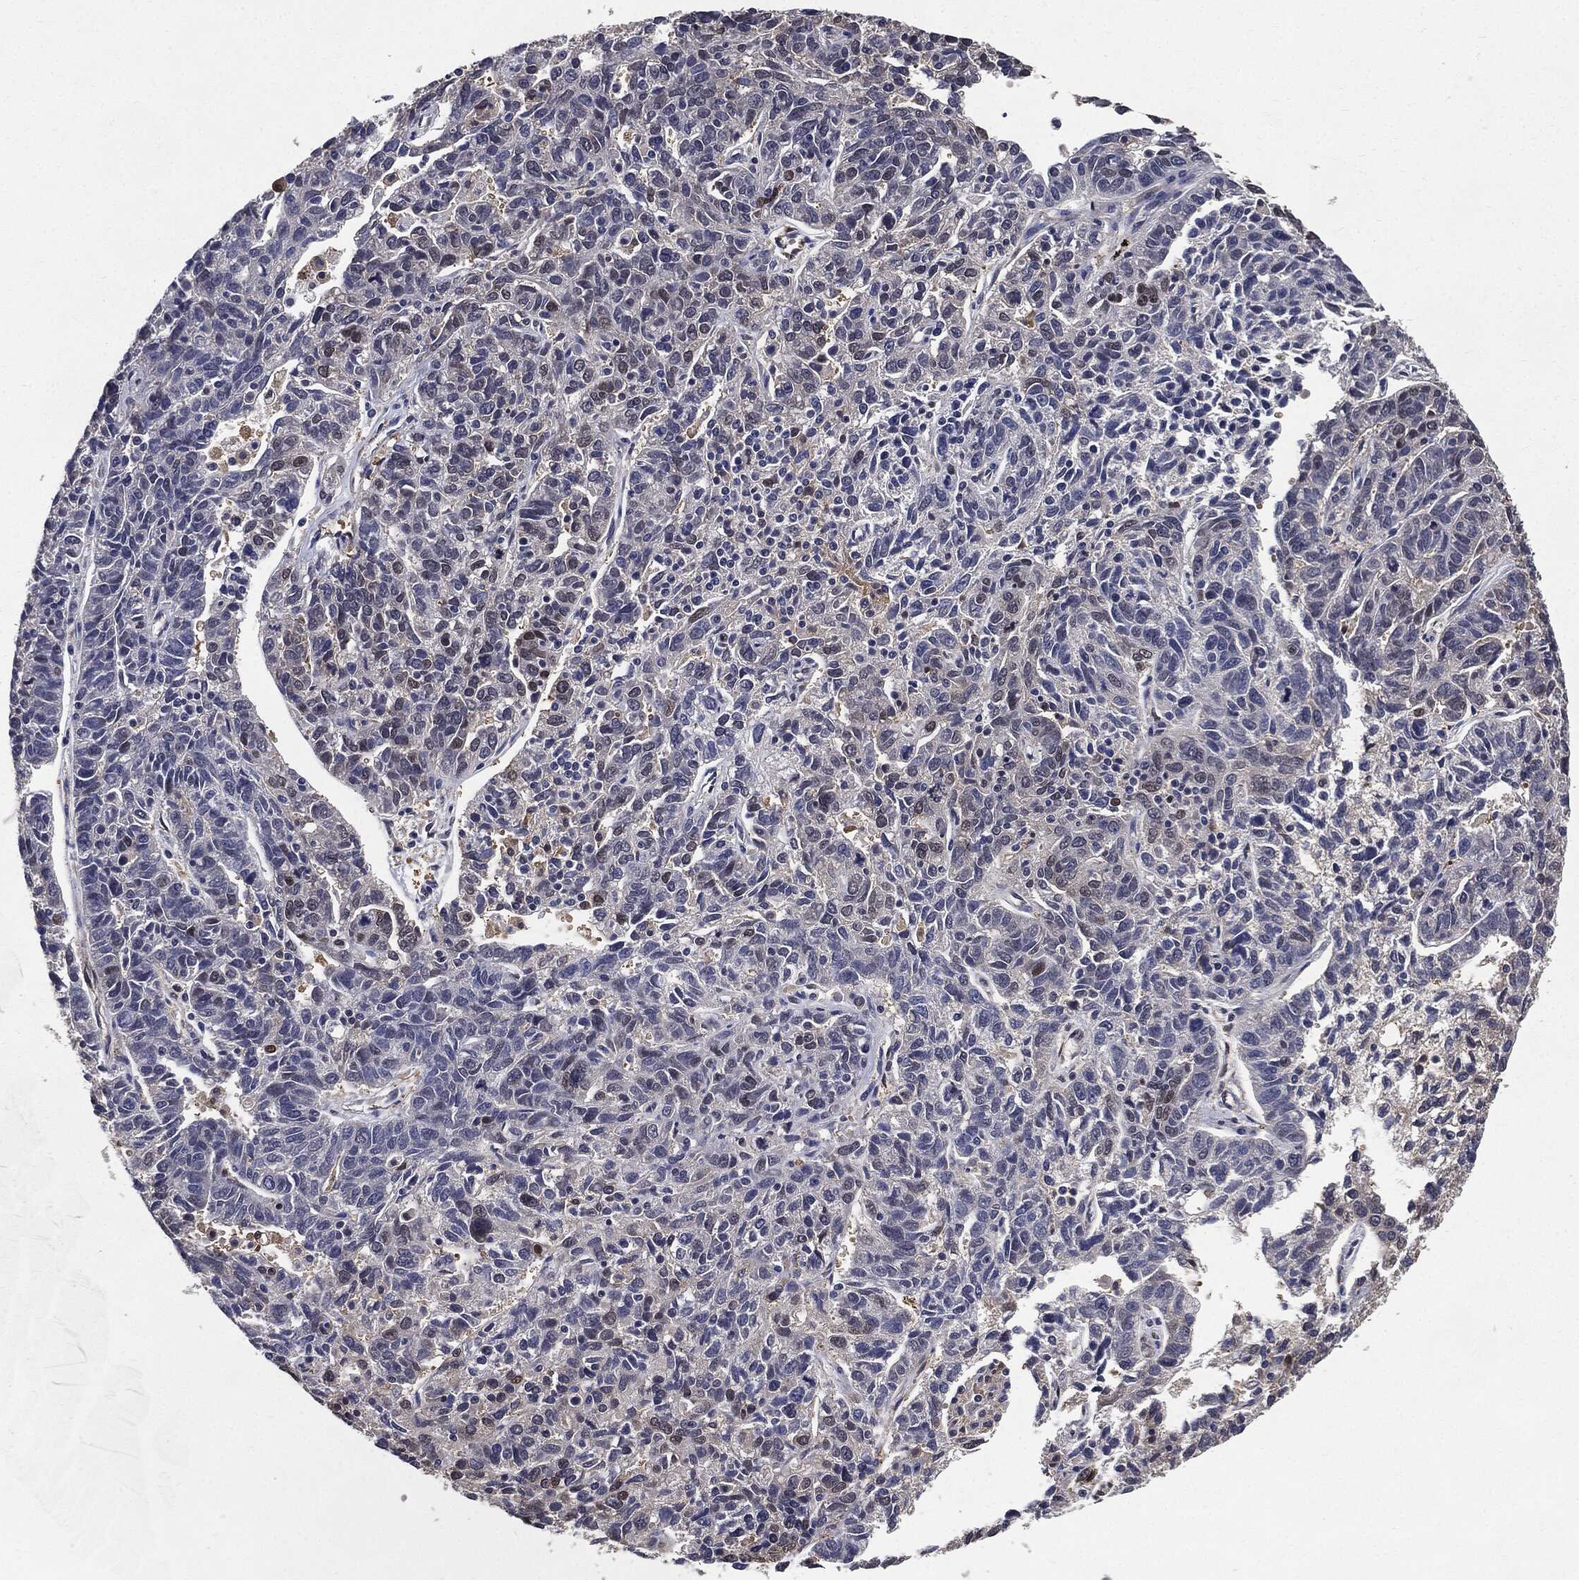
{"staining": {"intensity": "strong", "quantity": "<25%", "location": "nuclear"}, "tissue": "ovarian cancer", "cell_type": "Tumor cells", "image_type": "cancer", "snomed": [{"axis": "morphology", "description": "Cystadenocarcinoma, serous, NOS"}, {"axis": "topography", "description": "Ovary"}], "caption": "Serous cystadenocarcinoma (ovarian) stained for a protein displays strong nuclear positivity in tumor cells.", "gene": "JUN", "patient": {"sex": "female", "age": 71}}